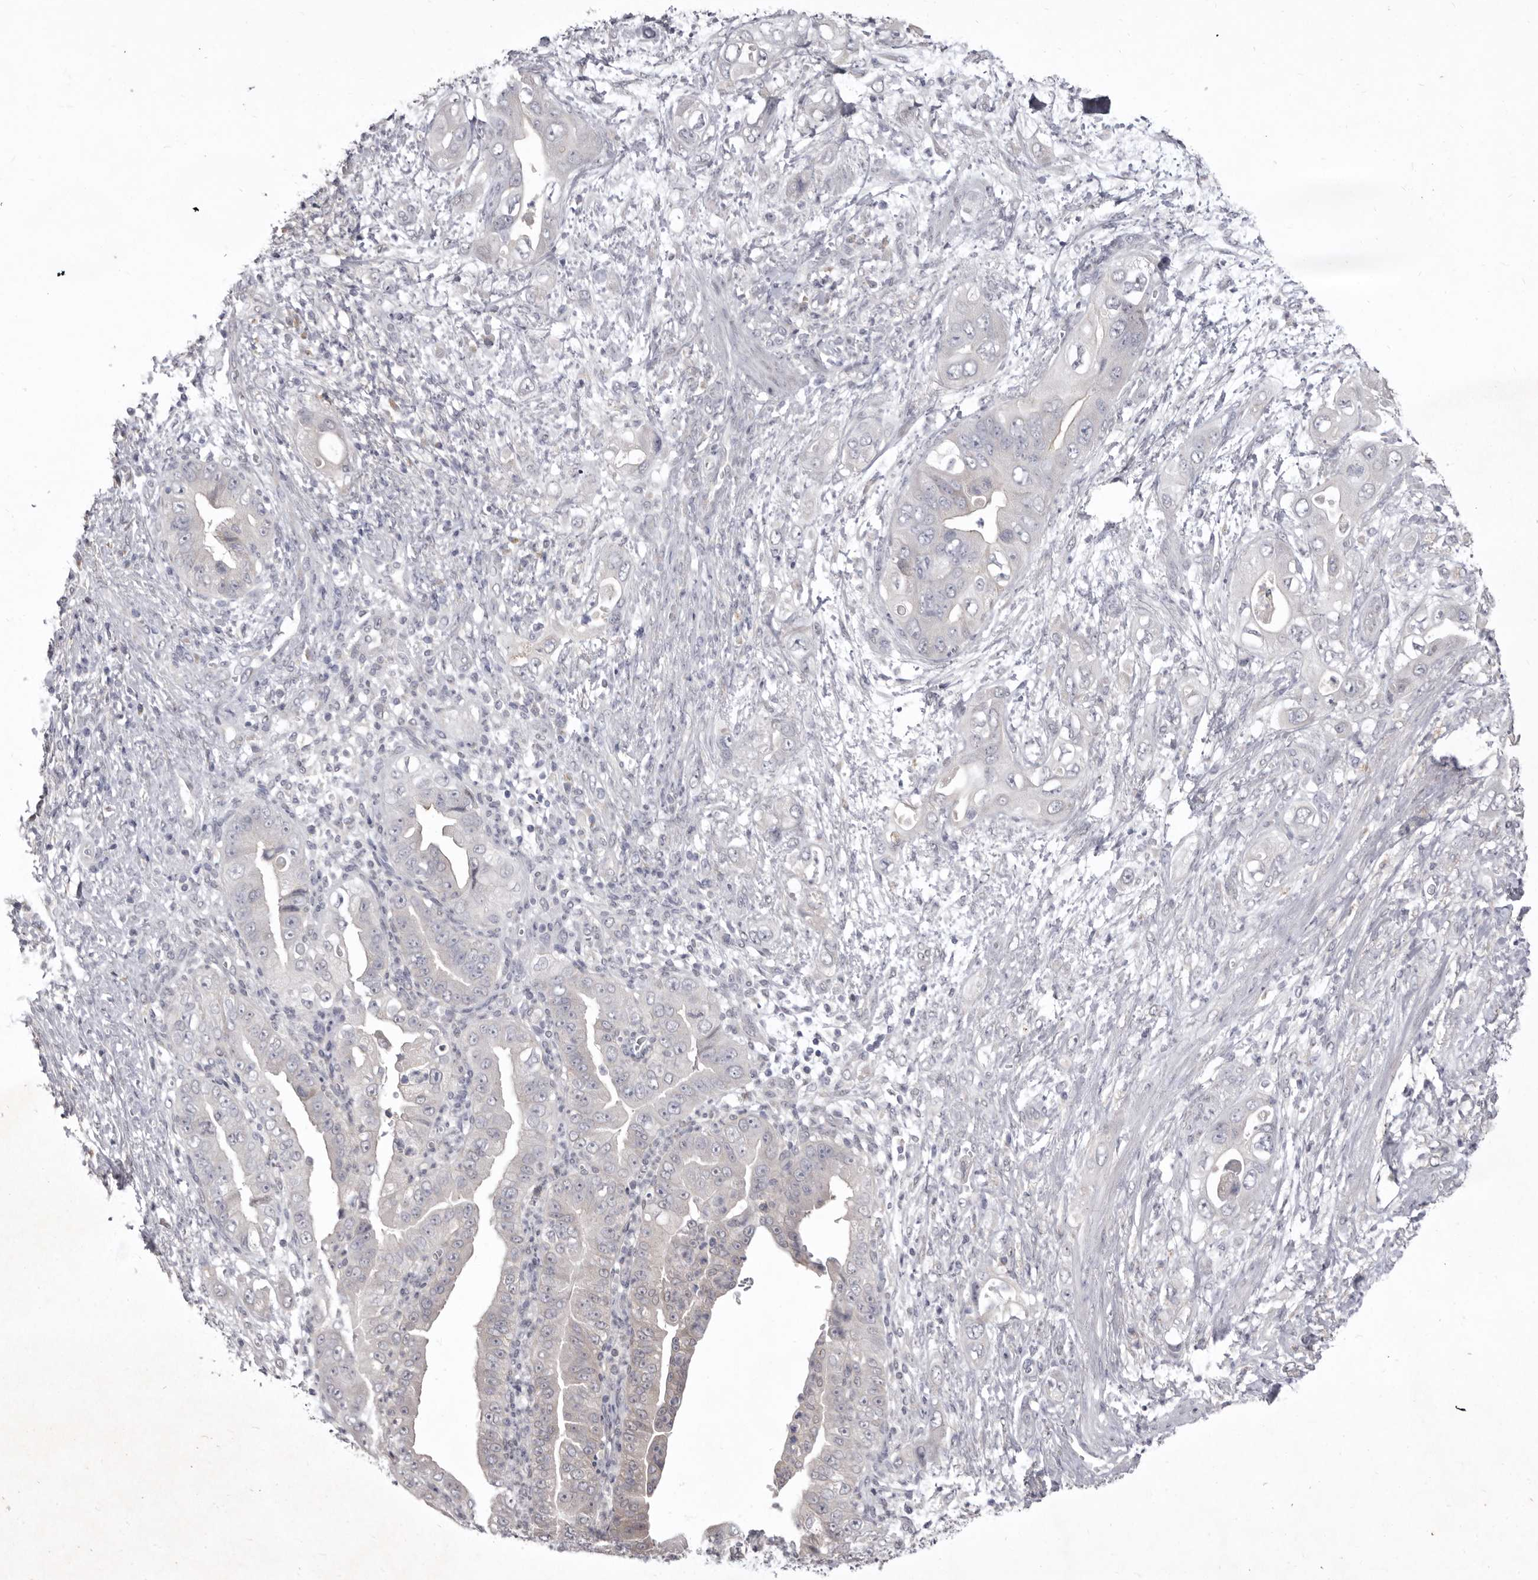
{"staining": {"intensity": "negative", "quantity": "none", "location": "none"}, "tissue": "pancreatic cancer", "cell_type": "Tumor cells", "image_type": "cancer", "snomed": [{"axis": "morphology", "description": "Adenocarcinoma, NOS"}, {"axis": "topography", "description": "Pancreas"}], "caption": "Adenocarcinoma (pancreatic) was stained to show a protein in brown. There is no significant positivity in tumor cells.", "gene": "P2RX6", "patient": {"sex": "female", "age": 78}}